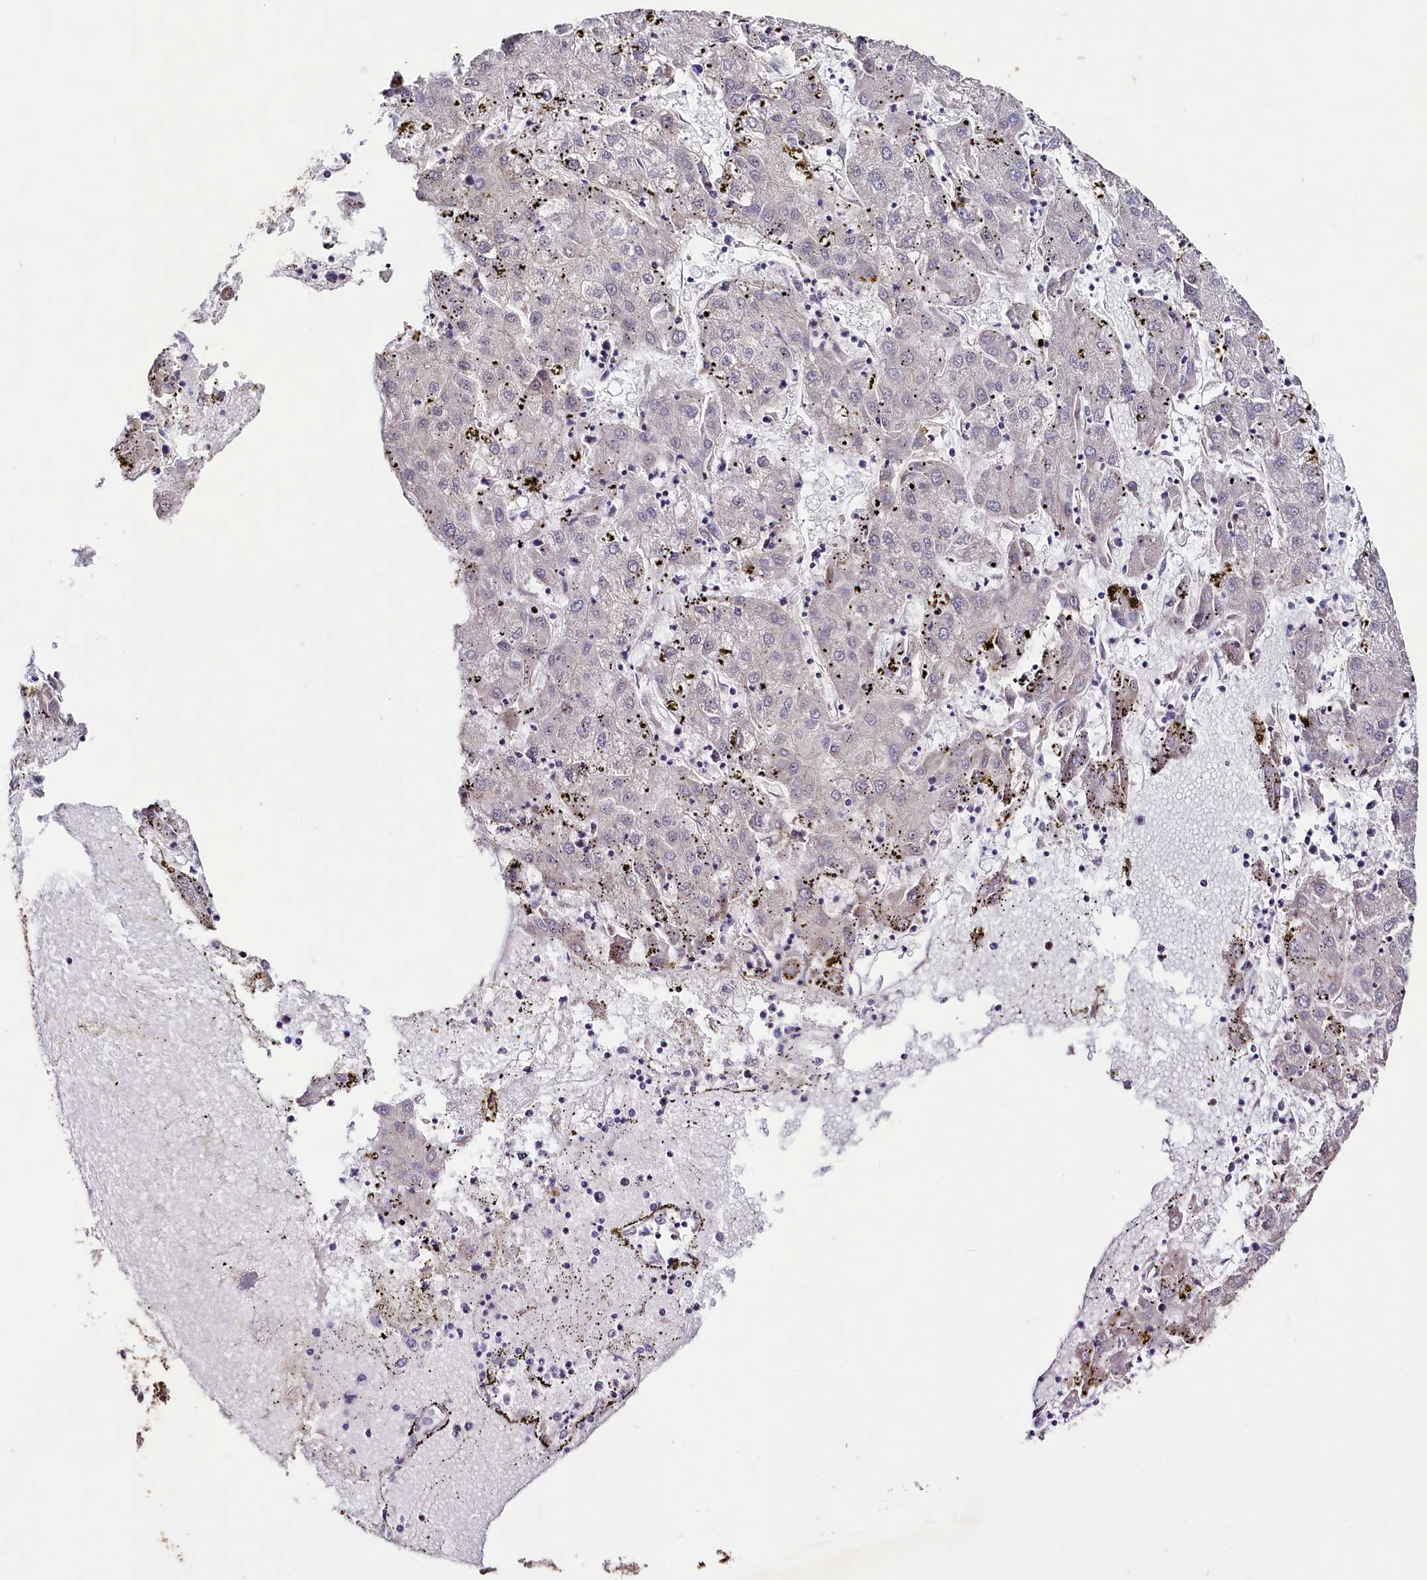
{"staining": {"intensity": "negative", "quantity": "none", "location": "none"}, "tissue": "liver cancer", "cell_type": "Tumor cells", "image_type": "cancer", "snomed": [{"axis": "morphology", "description": "Carcinoma, Hepatocellular, NOS"}, {"axis": "topography", "description": "Liver"}], "caption": "The photomicrograph displays no significant staining in tumor cells of liver cancer (hepatocellular carcinoma).", "gene": "VPS11", "patient": {"sex": "male", "age": 72}}